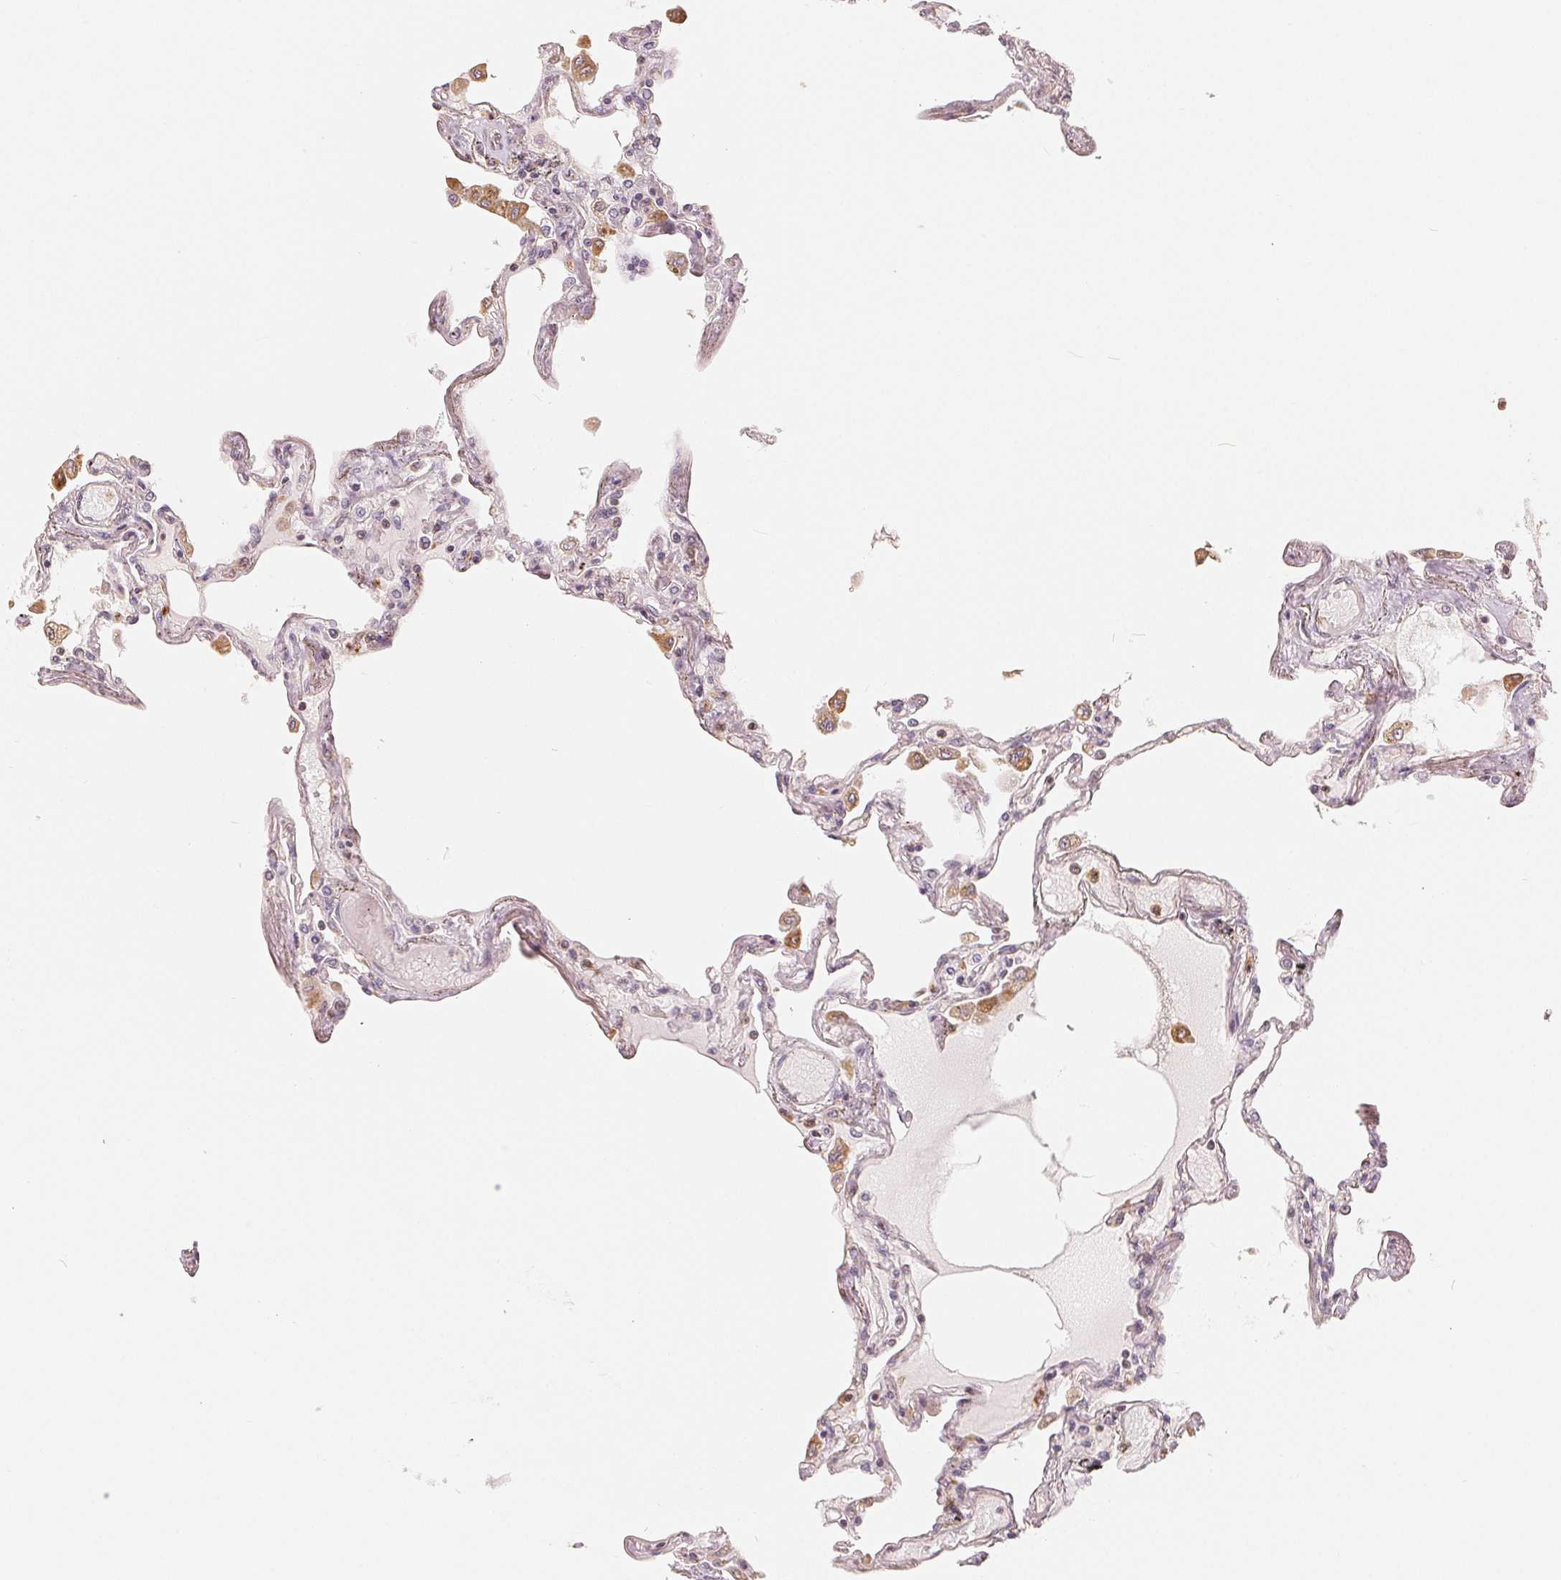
{"staining": {"intensity": "moderate", "quantity": "<25%", "location": "nuclear"}, "tissue": "lung", "cell_type": "Alveolar cells", "image_type": "normal", "snomed": [{"axis": "morphology", "description": "Normal tissue, NOS"}, {"axis": "morphology", "description": "Adenocarcinoma, NOS"}, {"axis": "topography", "description": "Cartilage tissue"}, {"axis": "topography", "description": "Lung"}], "caption": "Alveolar cells display moderate nuclear expression in about <25% of cells in normal lung.", "gene": "GUSB", "patient": {"sex": "female", "age": 67}}